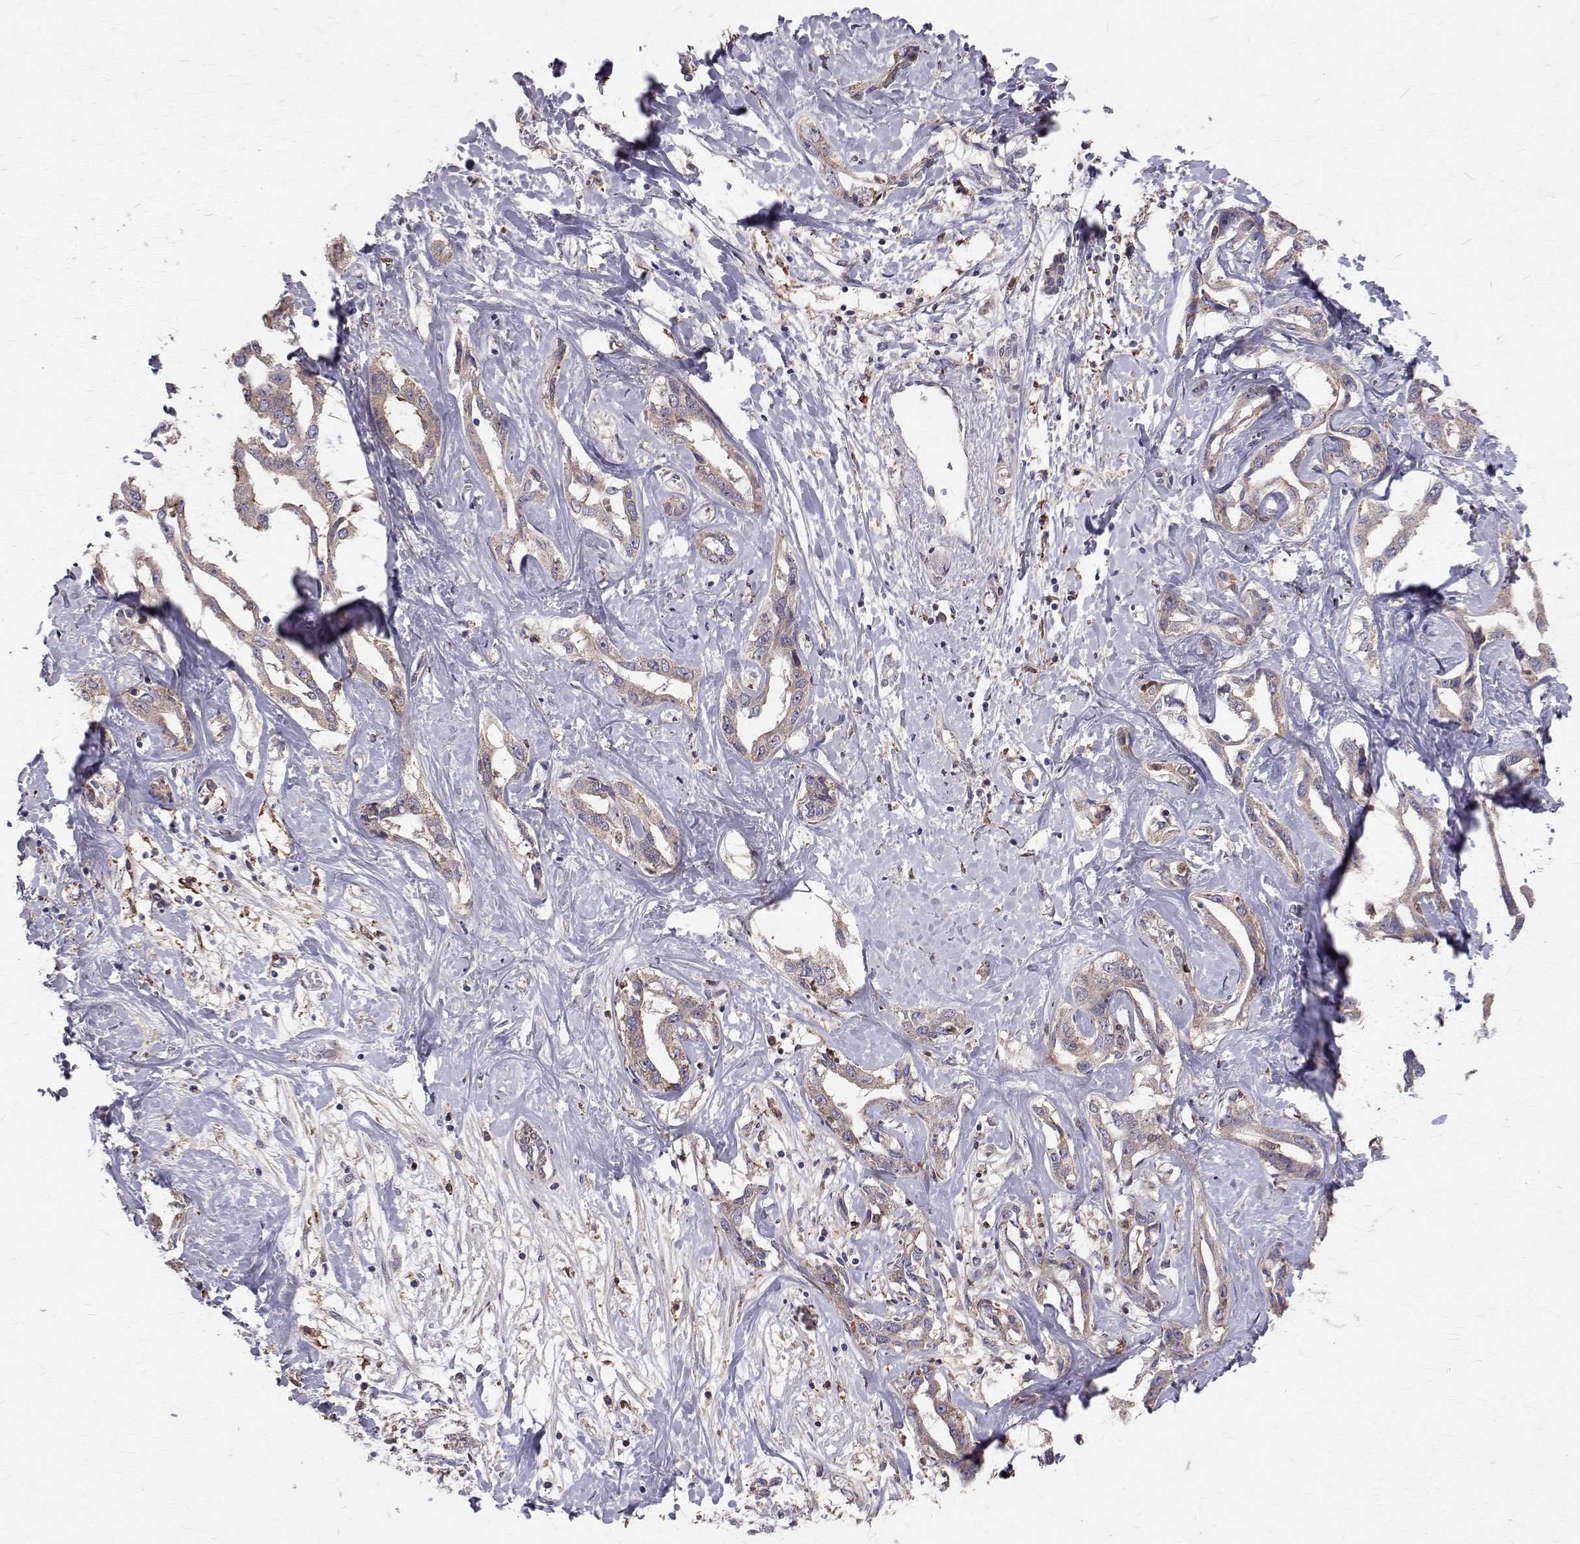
{"staining": {"intensity": "weak", "quantity": ">75%", "location": "cytoplasmic/membranous"}, "tissue": "liver cancer", "cell_type": "Tumor cells", "image_type": "cancer", "snomed": [{"axis": "morphology", "description": "Cholangiocarcinoma"}, {"axis": "topography", "description": "Liver"}], "caption": "Weak cytoplasmic/membranous protein positivity is present in approximately >75% of tumor cells in liver cholangiocarcinoma.", "gene": "CCDC89", "patient": {"sex": "male", "age": 59}}